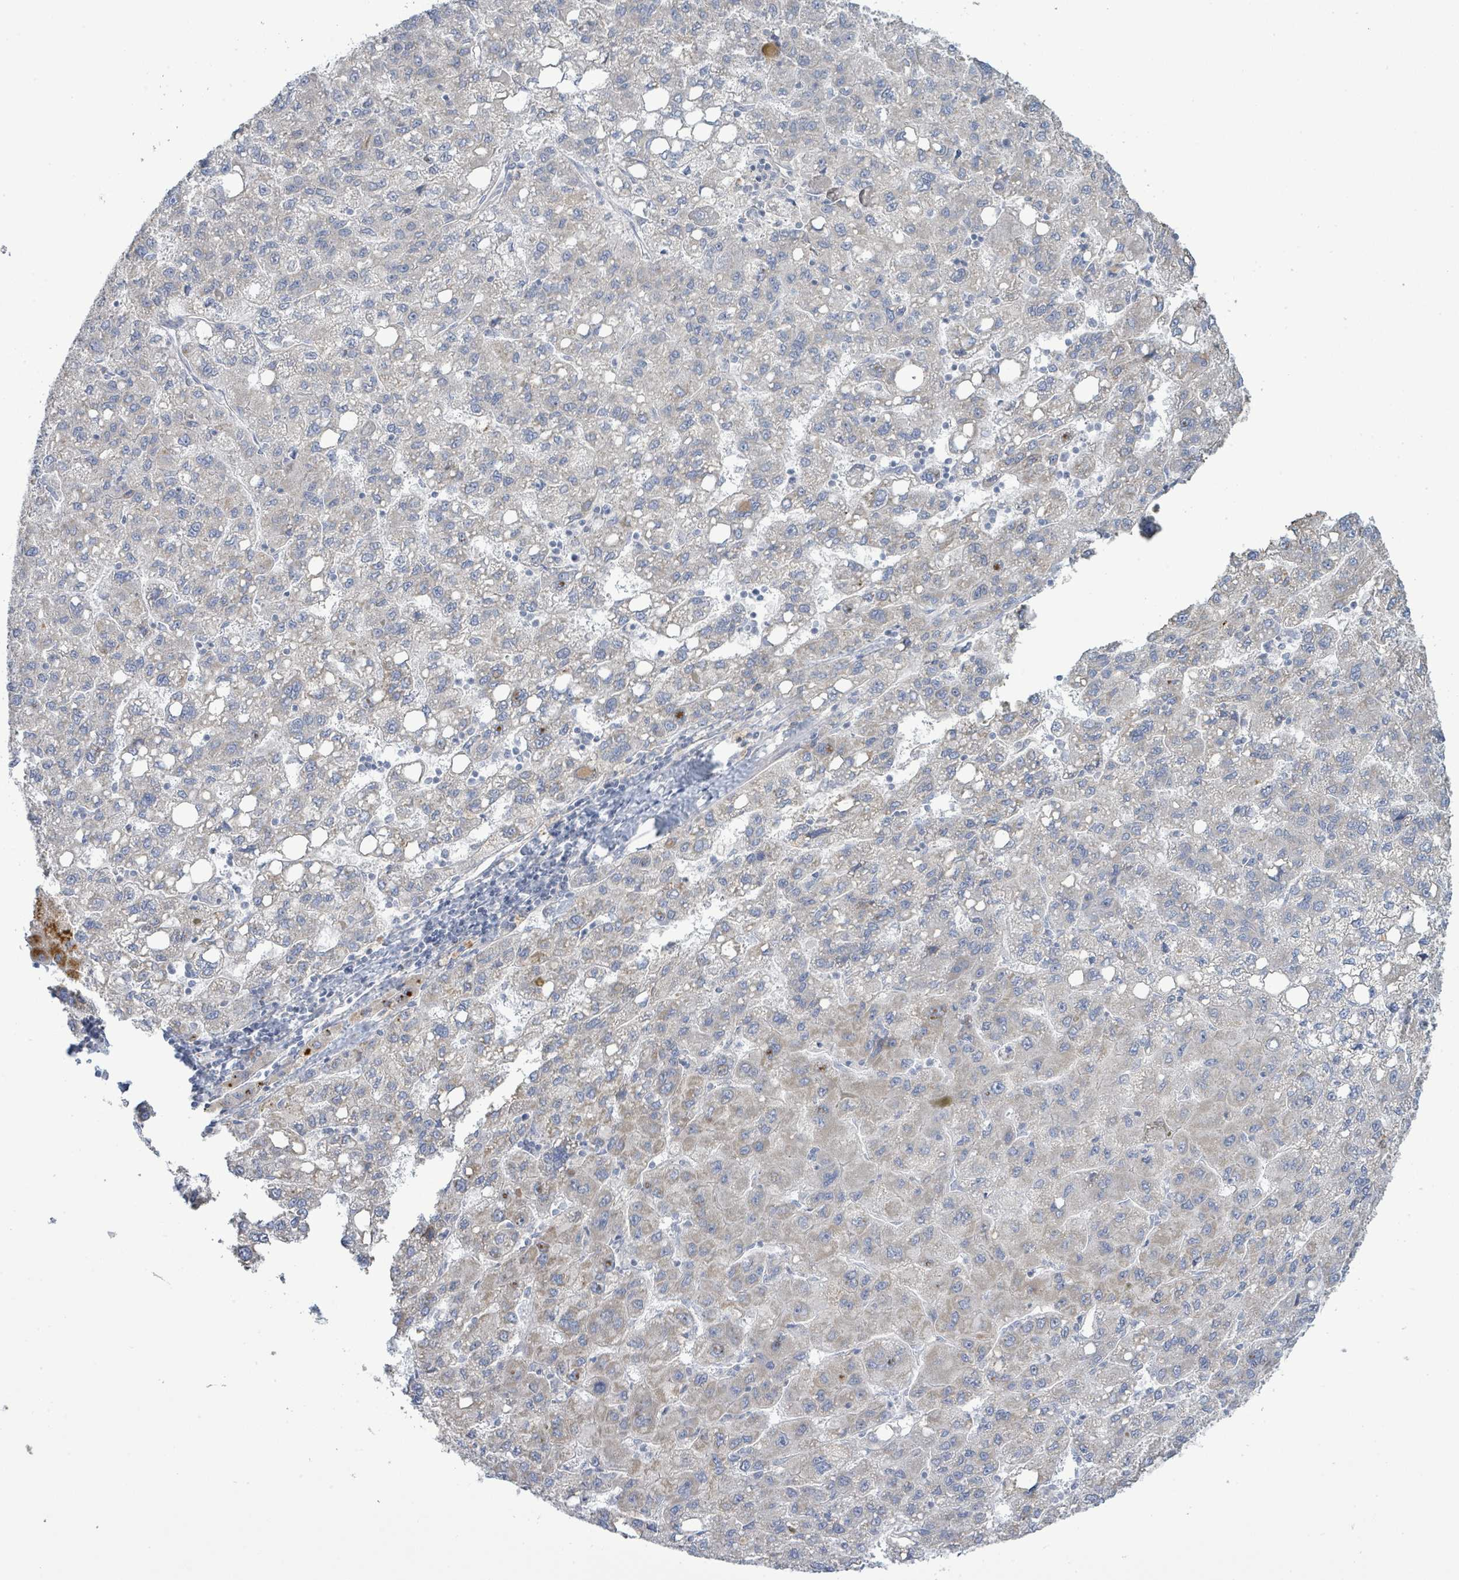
{"staining": {"intensity": "weak", "quantity": "25%-75%", "location": "cytoplasmic/membranous"}, "tissue": "liver cancer", "cell_type": "Tumor cells", "image_type": "cancer", "snomed": [{"axis": "morphology", "description": "Carcinoma, Hepatocellular, NOS"}, {"axis": "topography", "description": "Liver"}], "caption": "Weak cytoplasmic/membranous expression is identified in about 25%-75% of tumor cells in liver cancer.", "gene": "ALG12", "patient": {"sex": "female", "age": 82}}